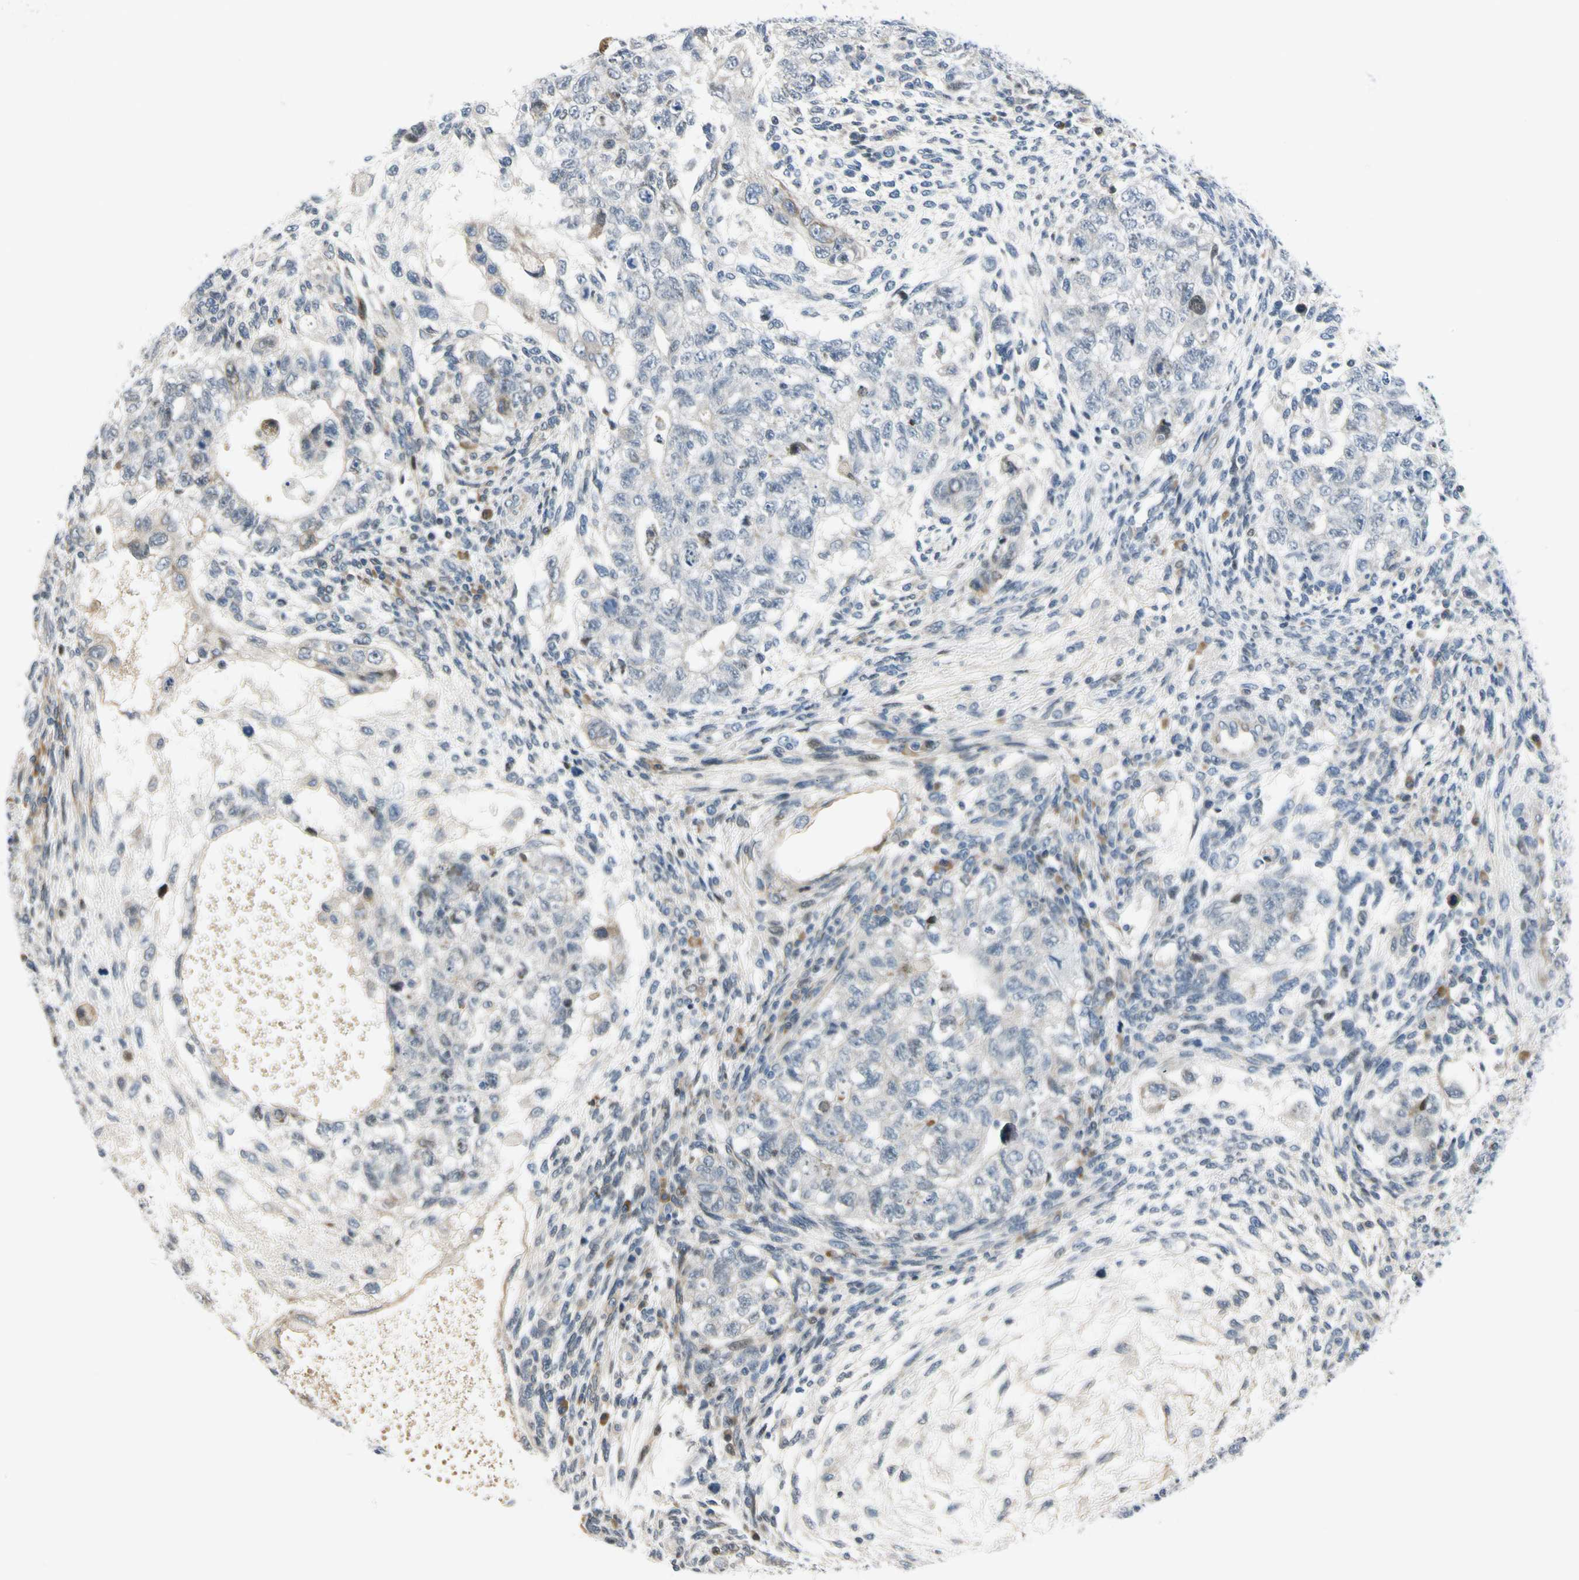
{"staining": {"intensity": "negative", "quantity": "none", "location": "none"}, "tissue": "testis cancer", "cell_type": "Tumor cells", "image_type": "cancer", "snomed": [{"axis": "morphology", "description": "Normal tissue, NOS"}, {"axis": "morphology", "description": "Carcinoma, Embryonal, NOS"}, {"axis": "topography", "description": "Testis"}], "caption": "This is a image of immunohistochemistry (IHC) staining of testis embryonal carcinoma, which shows no expression in tumor cells.", "gene": "NPDC1", "patient": {"sex": "male", "age": 36}}